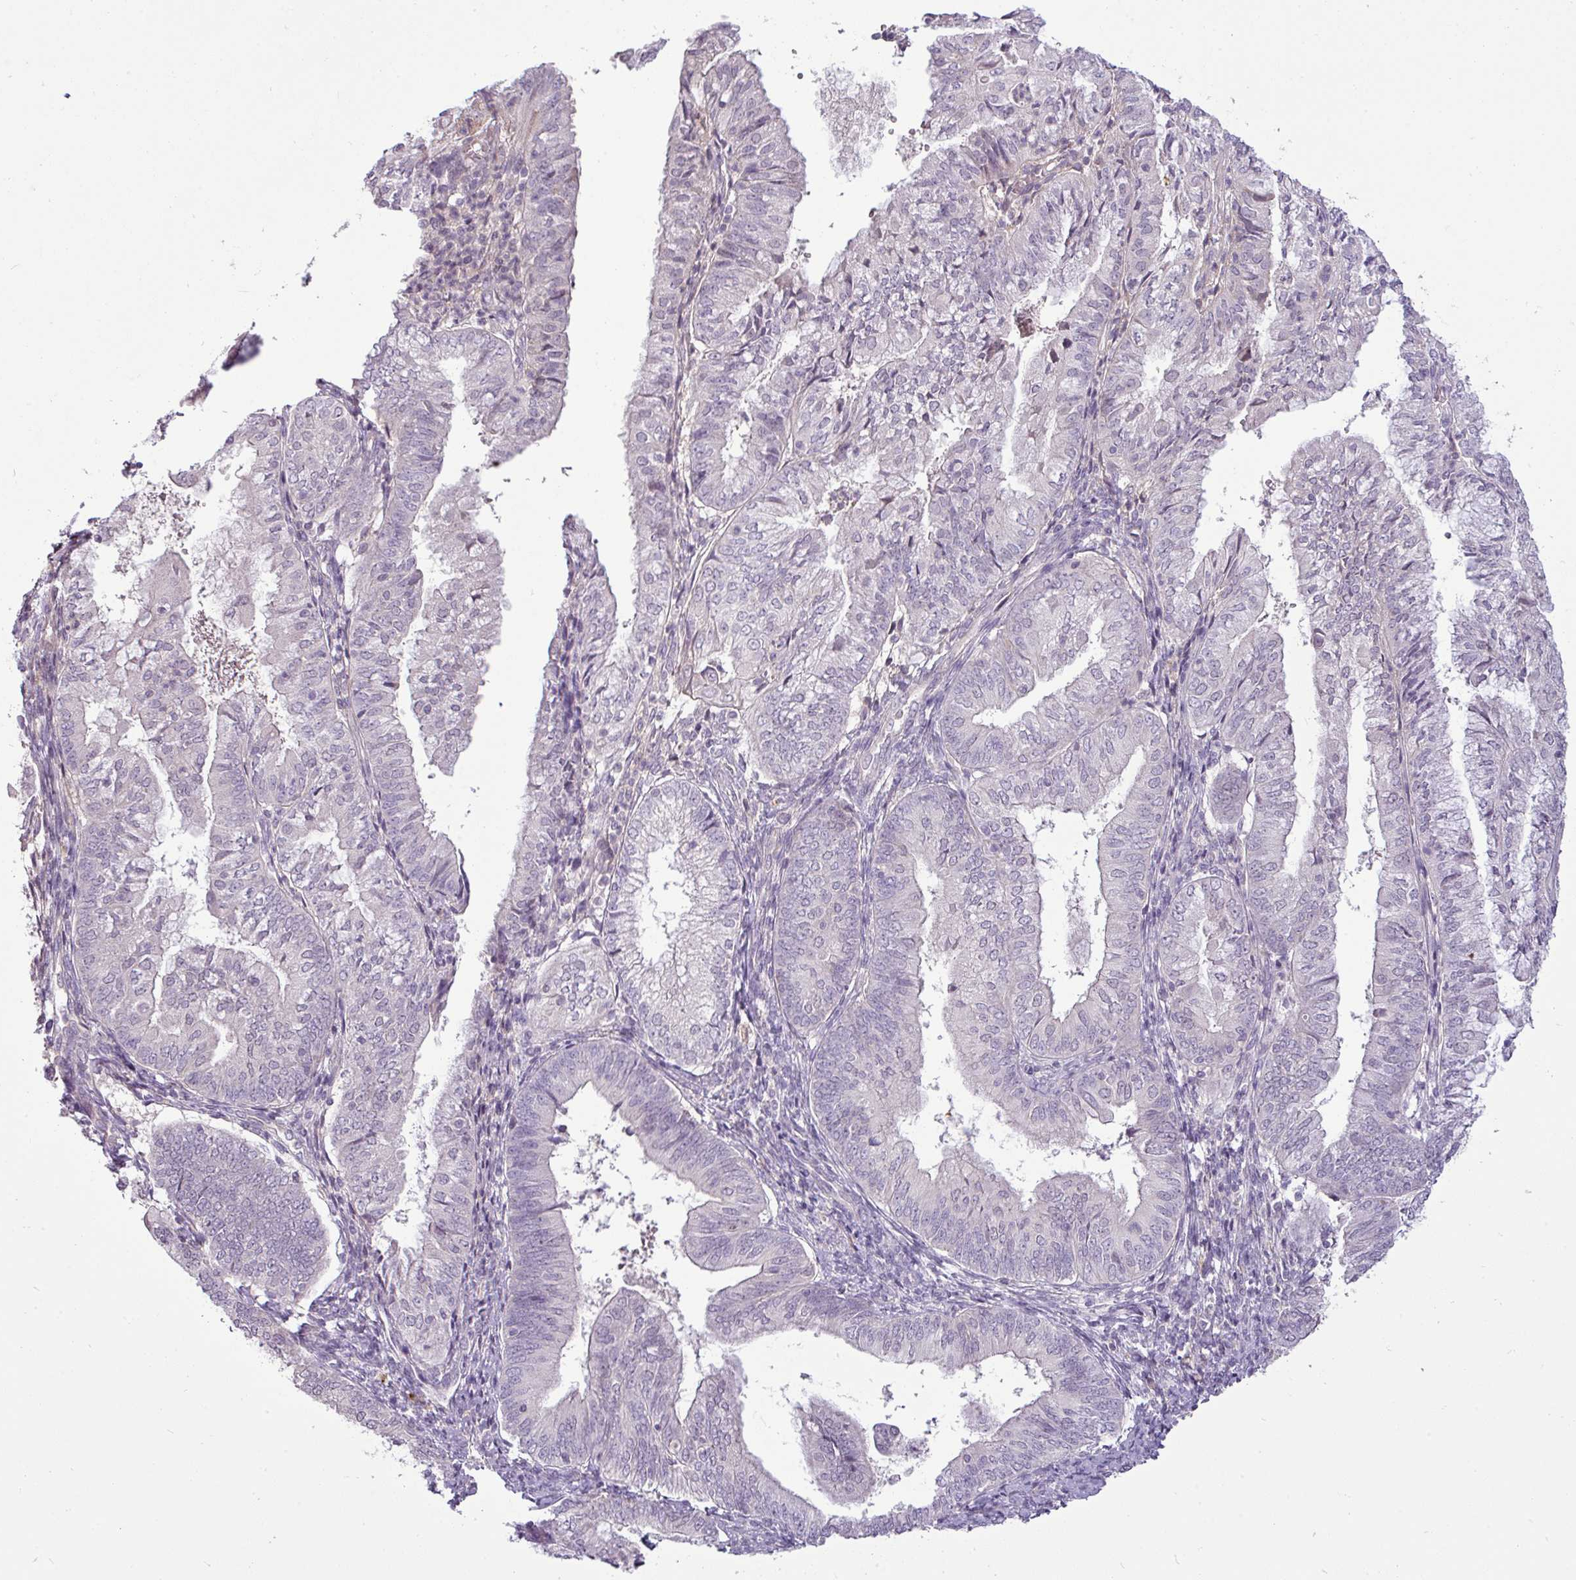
{"staining": {"intensity": "negative", "quantity": "none", "location": "none"}, "tissue": "endometrial cancer", "cell_type": "Tumor cells", "image_type": "cancer", "snomed": [{"axis": "morphology", "description": "Adenocarcinoma, NOS"}, {"axis": "topography", "description": "Endometrium"}], "caption": "Immunohistochemistry image of neoplastic tissue: endometrial cancer stained with DAB (3,3'-diaminobenzidine) shows no significant protein staining in tumor cells. (Immunohistochemistry (ihc), brightfield microscopy, high magnification).", "gene": "APOM", "patient": {"sex": "female", "age": 55}}